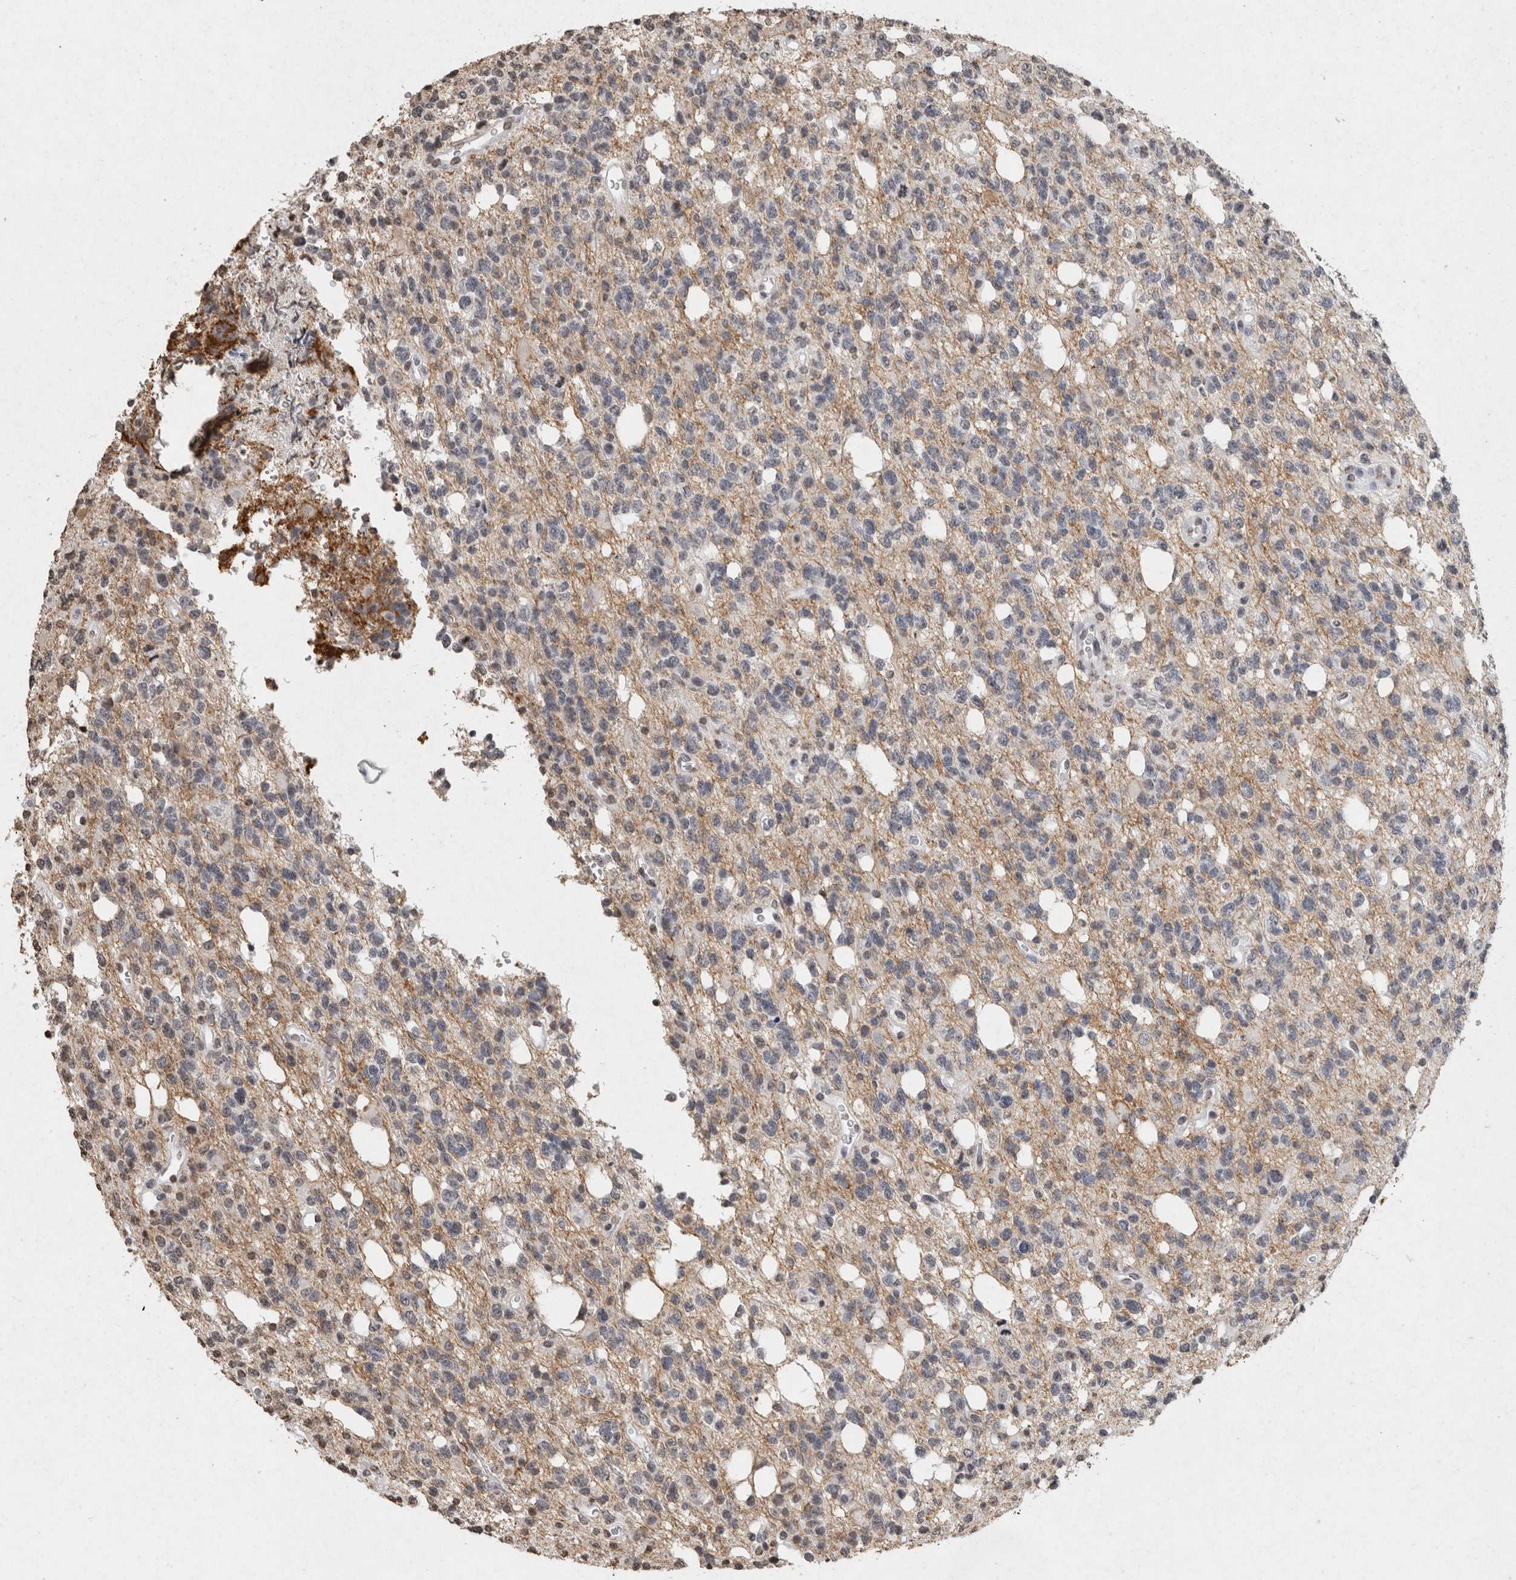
{"staining": {"intensity": "negative", "quantity": "none", "location": "none"}, "tissue": "glioma", "cell_type": "Tumor cells", "image_type": "cancer", "snomed": [{"axis": "morphology", "description": "Glioma, malignant, High grade"}, {"axis": "topography", "description": "Brain"}], "caption": "High power microscopy histopathology image of an immunohistochemistry (IHC) micrograph of glioma, revealing no significant positivity in tumor cells.", "gene": "CNTN1", "patient": {"sex": "female", "age": 62}}